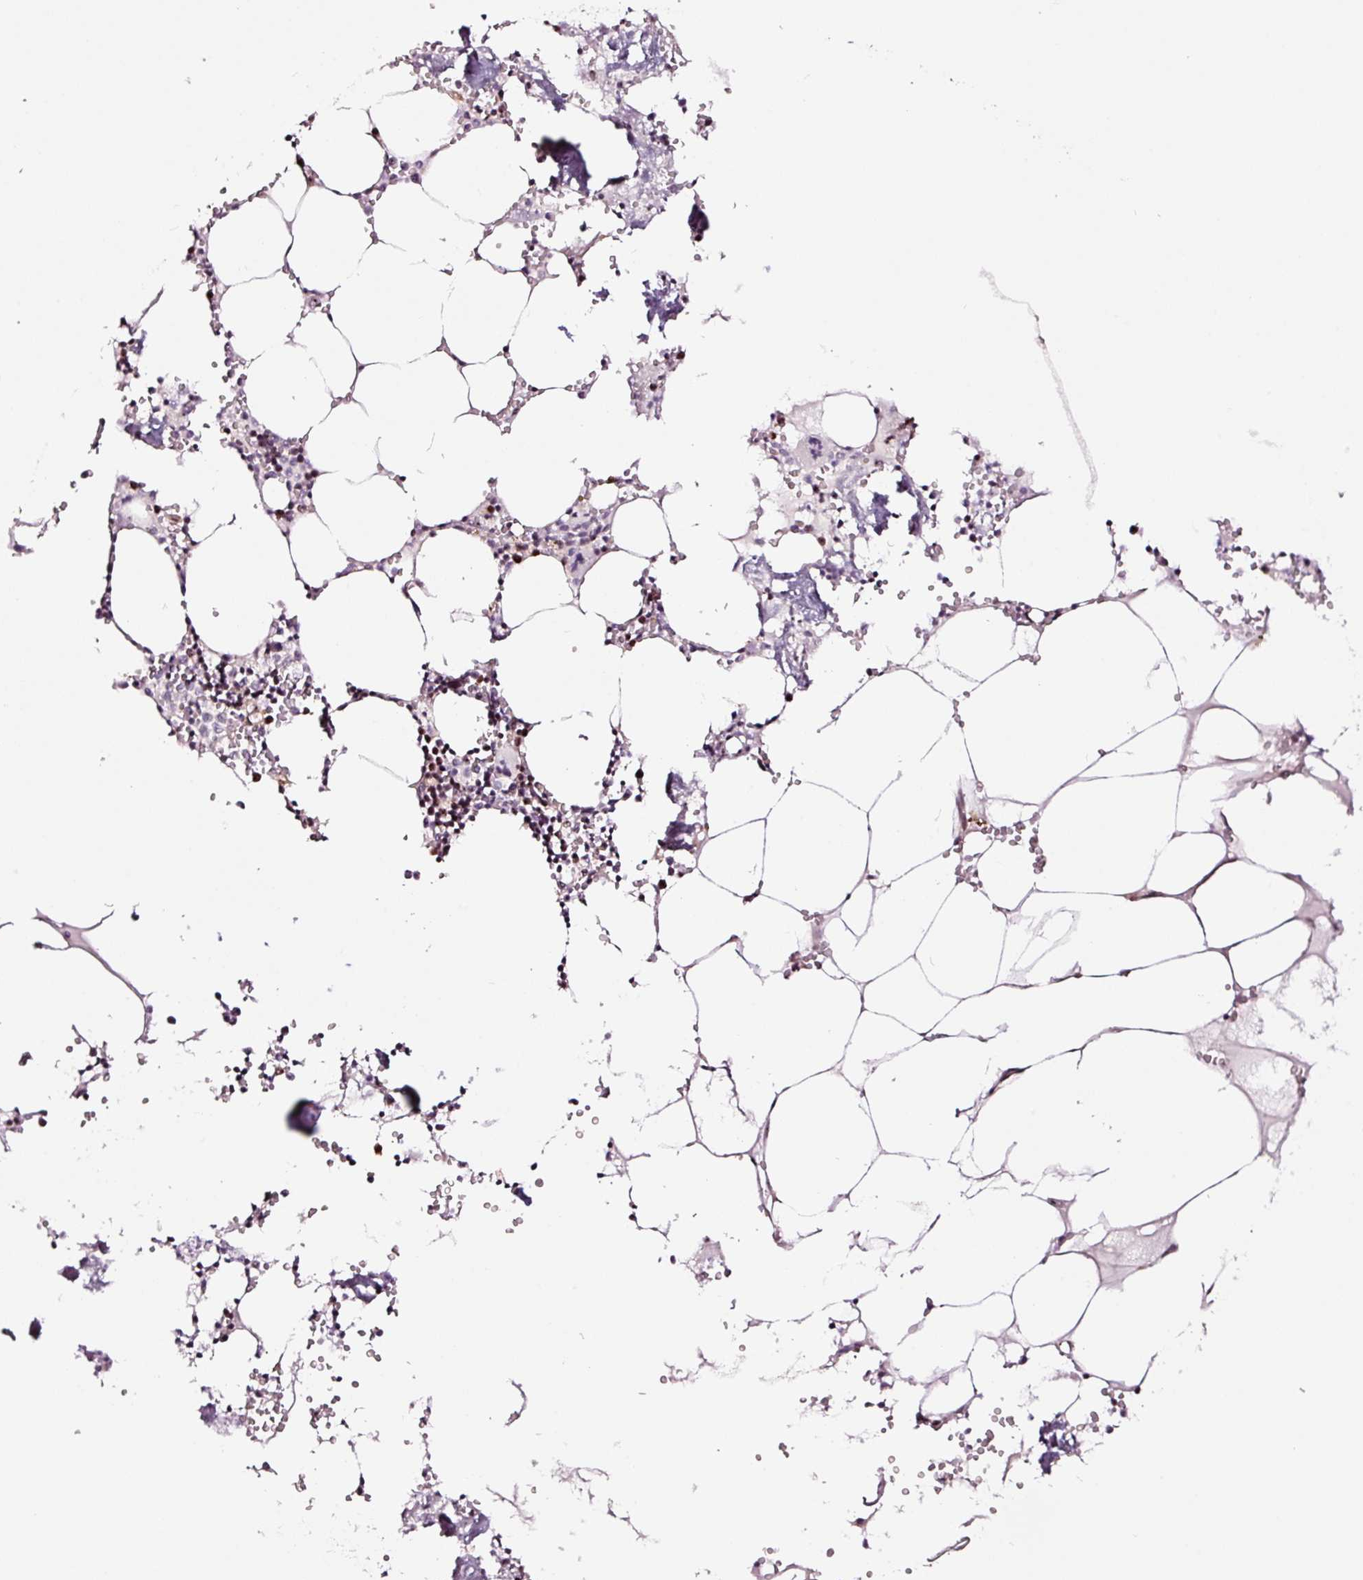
{"staining": {"intensity": "moderate", "quantity": "25%-75%", "location": "cytoplasmic/membranous,nuclear"}, "tissue": "bone marrow", "cell_type": "Hematopoietic cells", "image_type": "normal", "snomed": [{"axis": "morphology", "description": "Normal tissue, NOS"}, {"axis": "topography", "description": "Bone marrow"}], "caption": "Immunohistochemistry (IHC) (DAB (3,3'-diaminobenzidine)) staining of benign human bone marrow reveals moderate cytoplasmic/membranous,nuclear protein expression in about 25%-75% of hematopoietic cells.", "gene": "GNL3", "patient": {"sex": "male", "age": 54}}